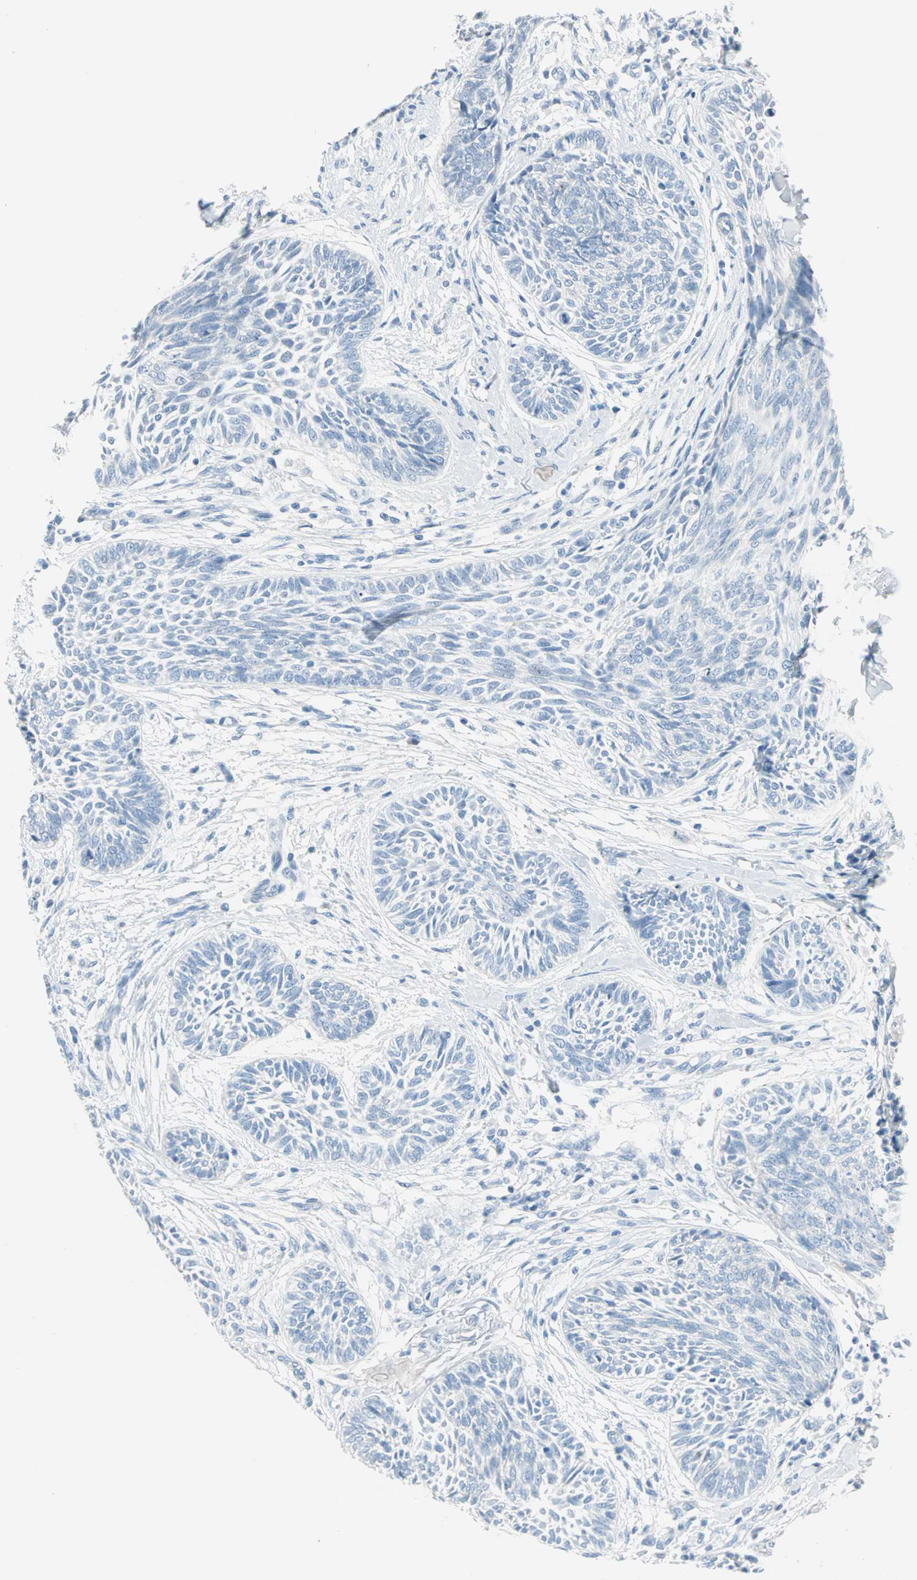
{"staining": {"intensity": "negative", "quantity": "none", "location": "none"}, "tissue": "skin cancer", "cell_type": "Tumor cells", "image_type": "cancer", "snomed": [{"axis": "morphology", "description": "Papilloma, NOS"}, {"axis": "morphology", "description": "Basal cell carcinoma"}, {"axis": "topography", "description": "Skin"}], "caption": "This is a histopathology image of immunohistochemistry staining of skin cancer, which shows no positivity in tumor cells.", "gene": "SULT1C2", "patient": {"sex": "male", "age": 87}}